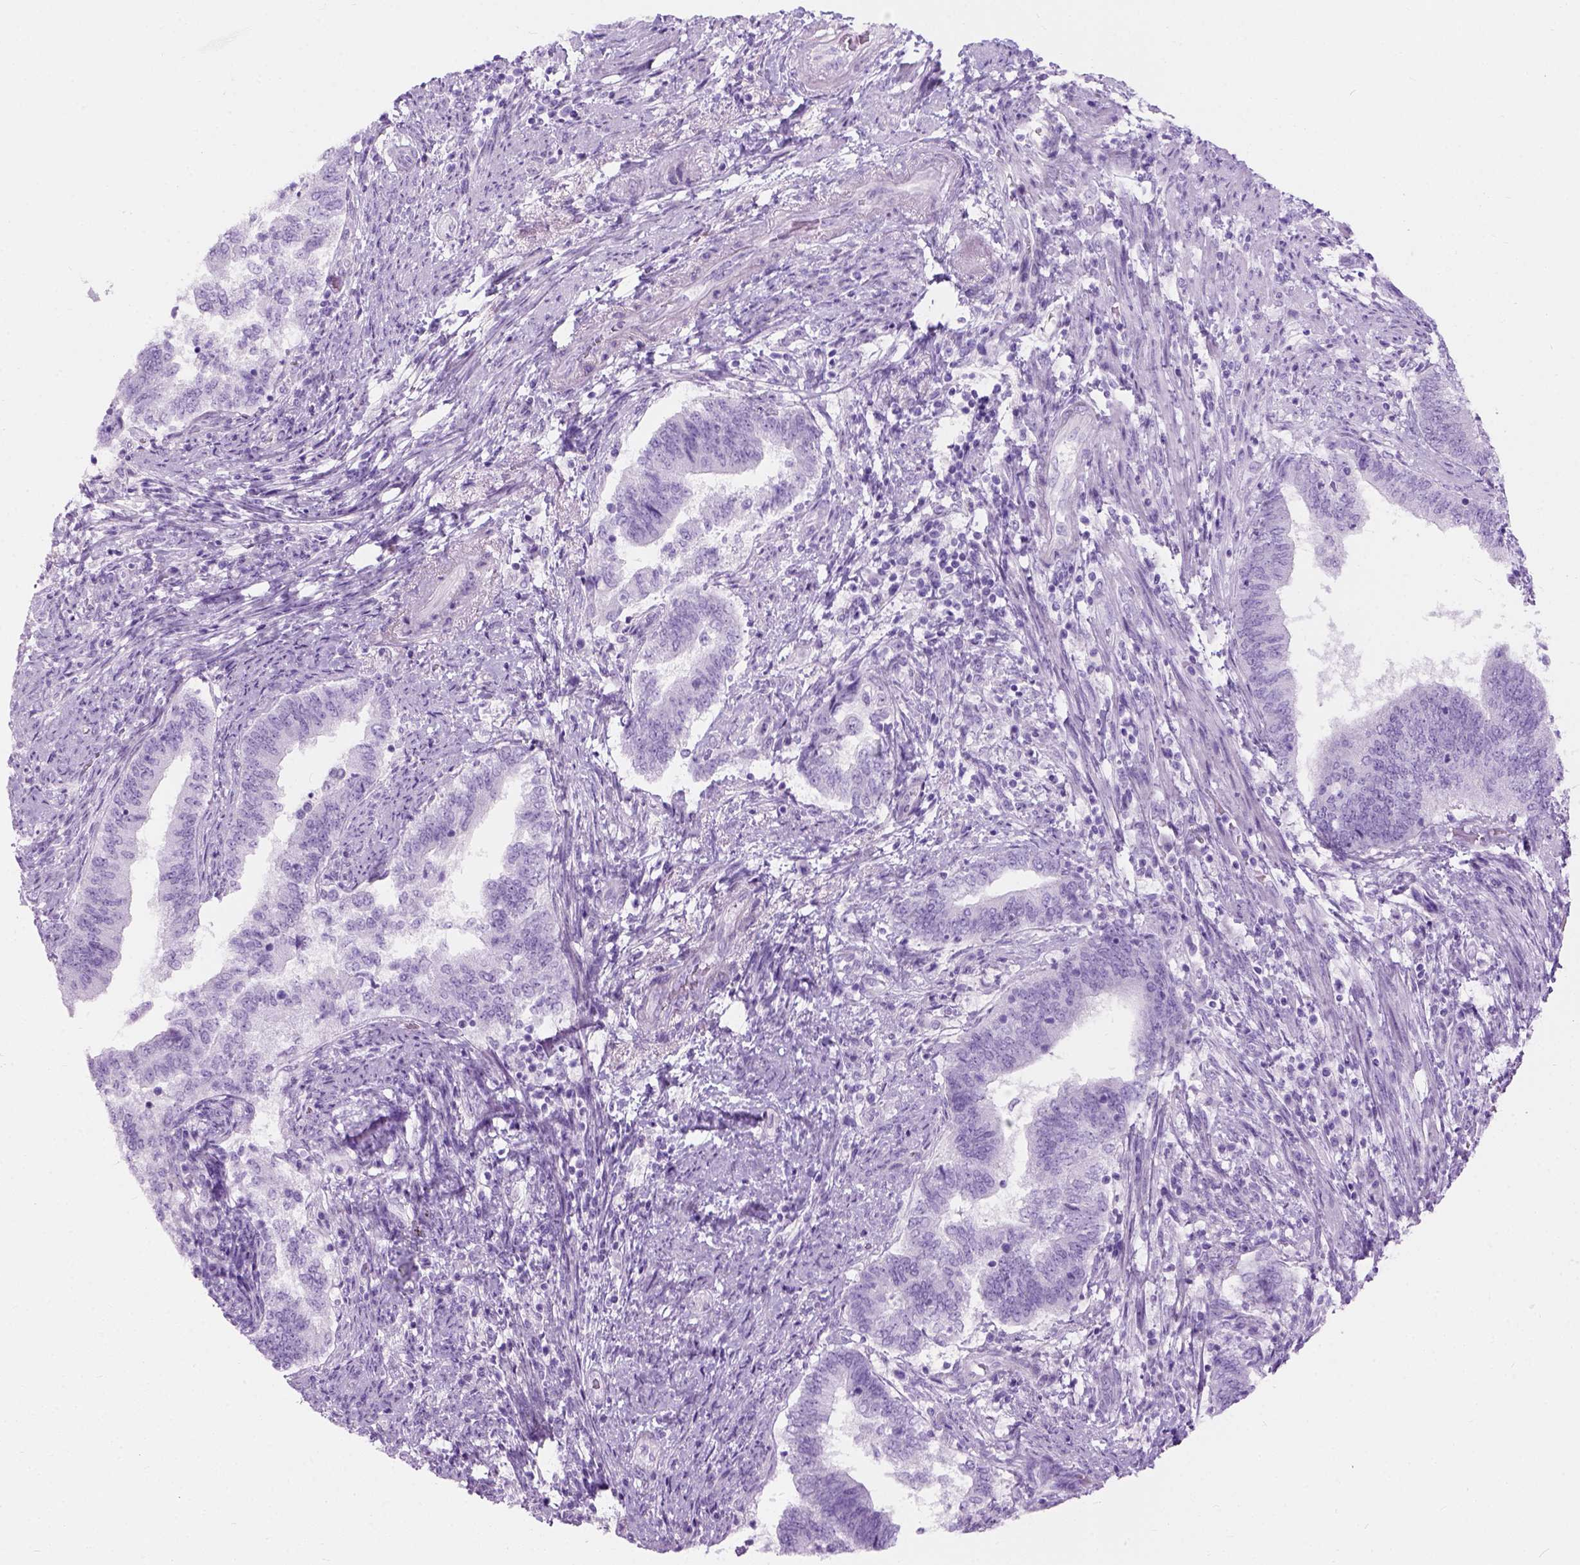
{"staining": {"intensity": "negative", "quantity": "none", "location": "none"}, "tissue": "endometrial cancer", "cell_type": "Tumor cells", "image_type": "cancer", "snomed": [{"axis": "morphology", "description": "Adenocarcinoma, NOS"}, {"axis": "topography", "description": "Endometrium"}], "caption": "This is an immunohistochemistry (IHC) micrograph of human endometrial cancer. There is no positivity in tumor cells.", "gene": "C7orf57", "patient": {"sex": "female", "age": 65}}